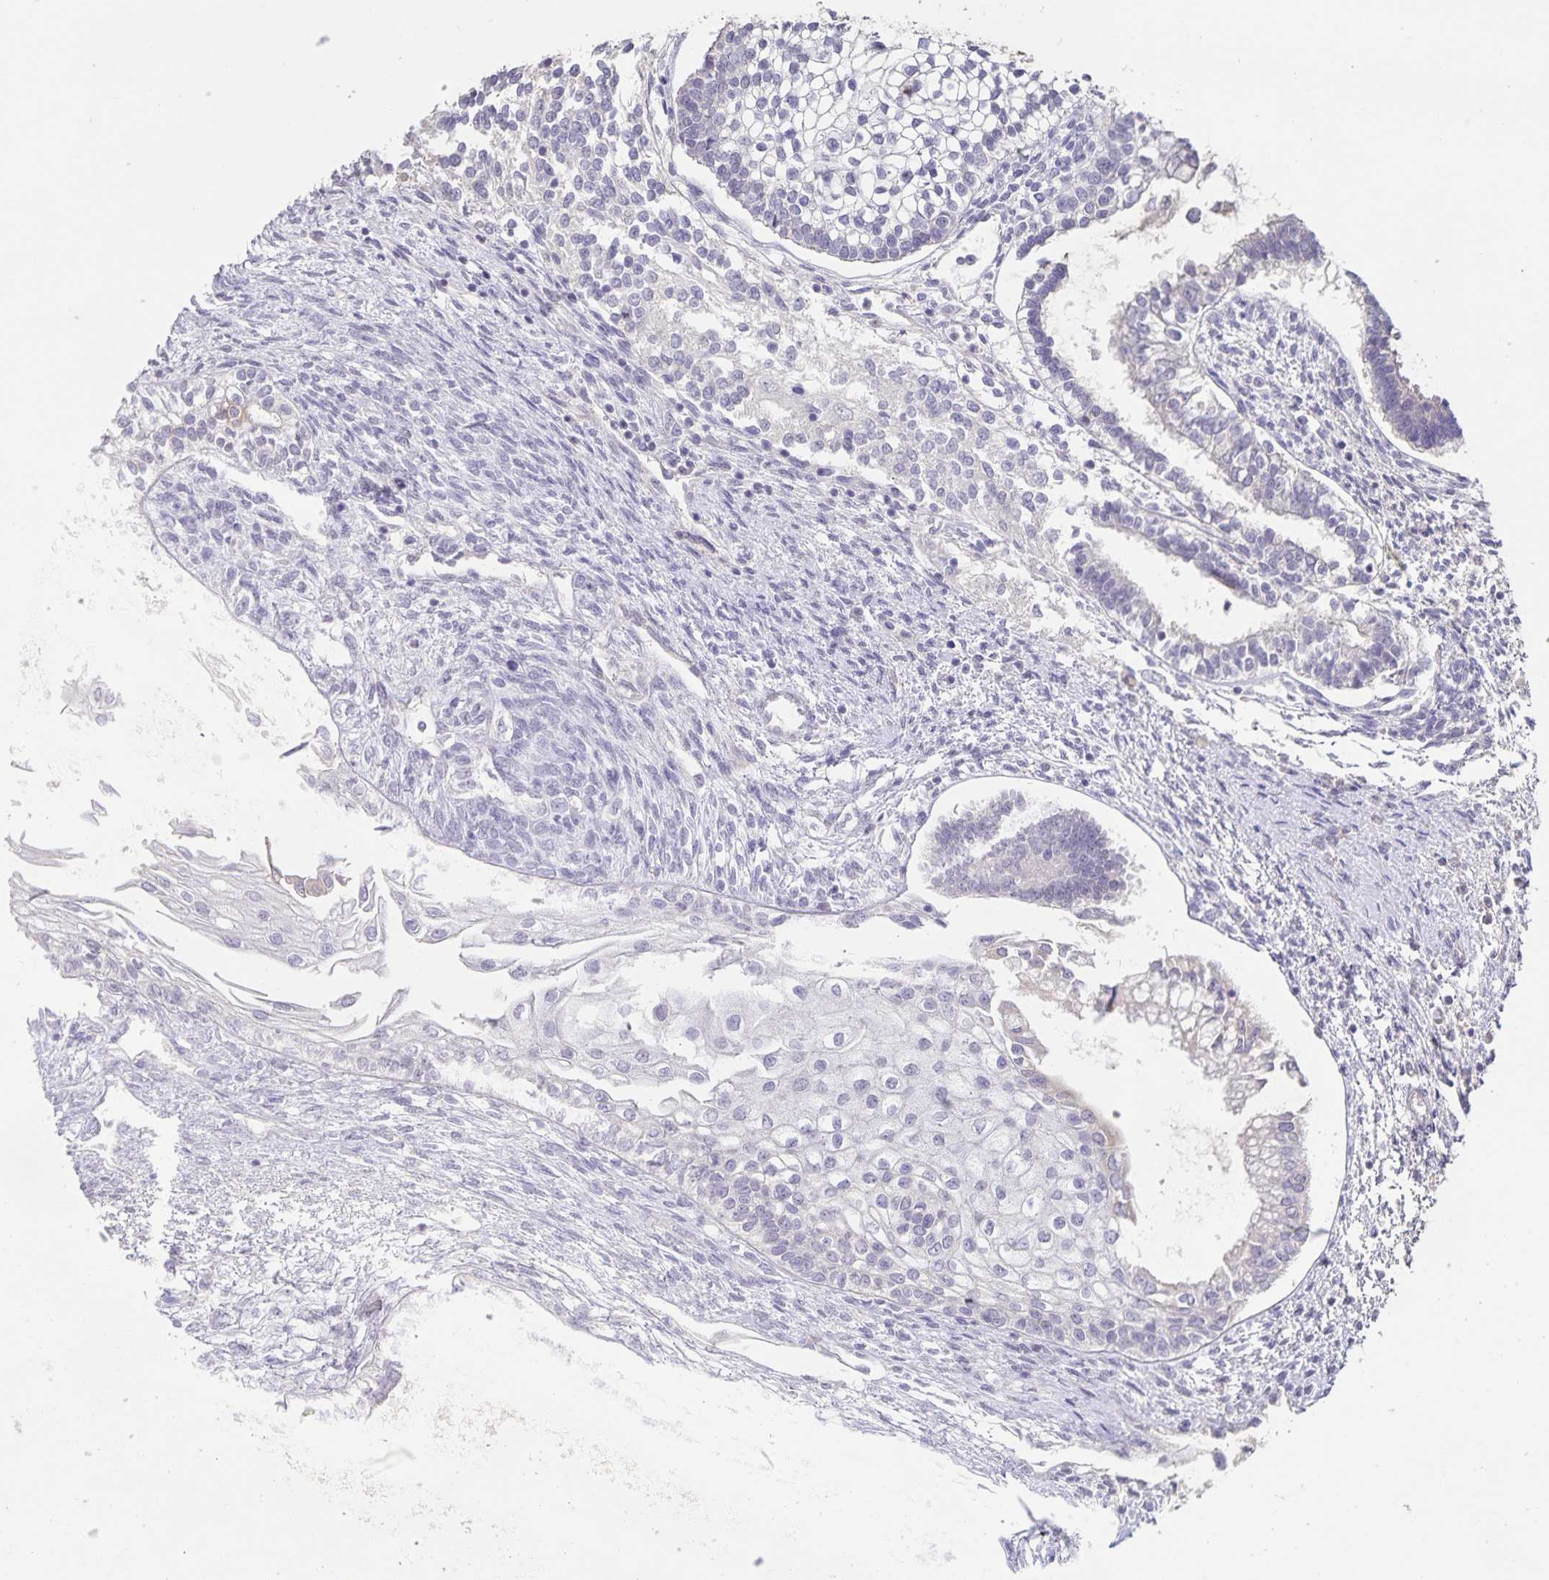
{"staining": {"intensity": "negative", "quantity": "none", "location": "none"}, "tissue": "testis cancer", "cell_type": "Tumor cells", "image_type": "cancer", "snomed": [{"axis": "morphology", "description": "Carcinoma, Embryonal, NOS"}, {"axis": "topography", "description": "Testis"}], "caption": "DAB (3,3'-diaminobenzidine) immunohistochemical staining of testis cancer (embryonal carcinoma) demonstrates no significant staining in tumor cells.", "gene": "INSL5", "patient": {"sex": "male", "age": 37}}